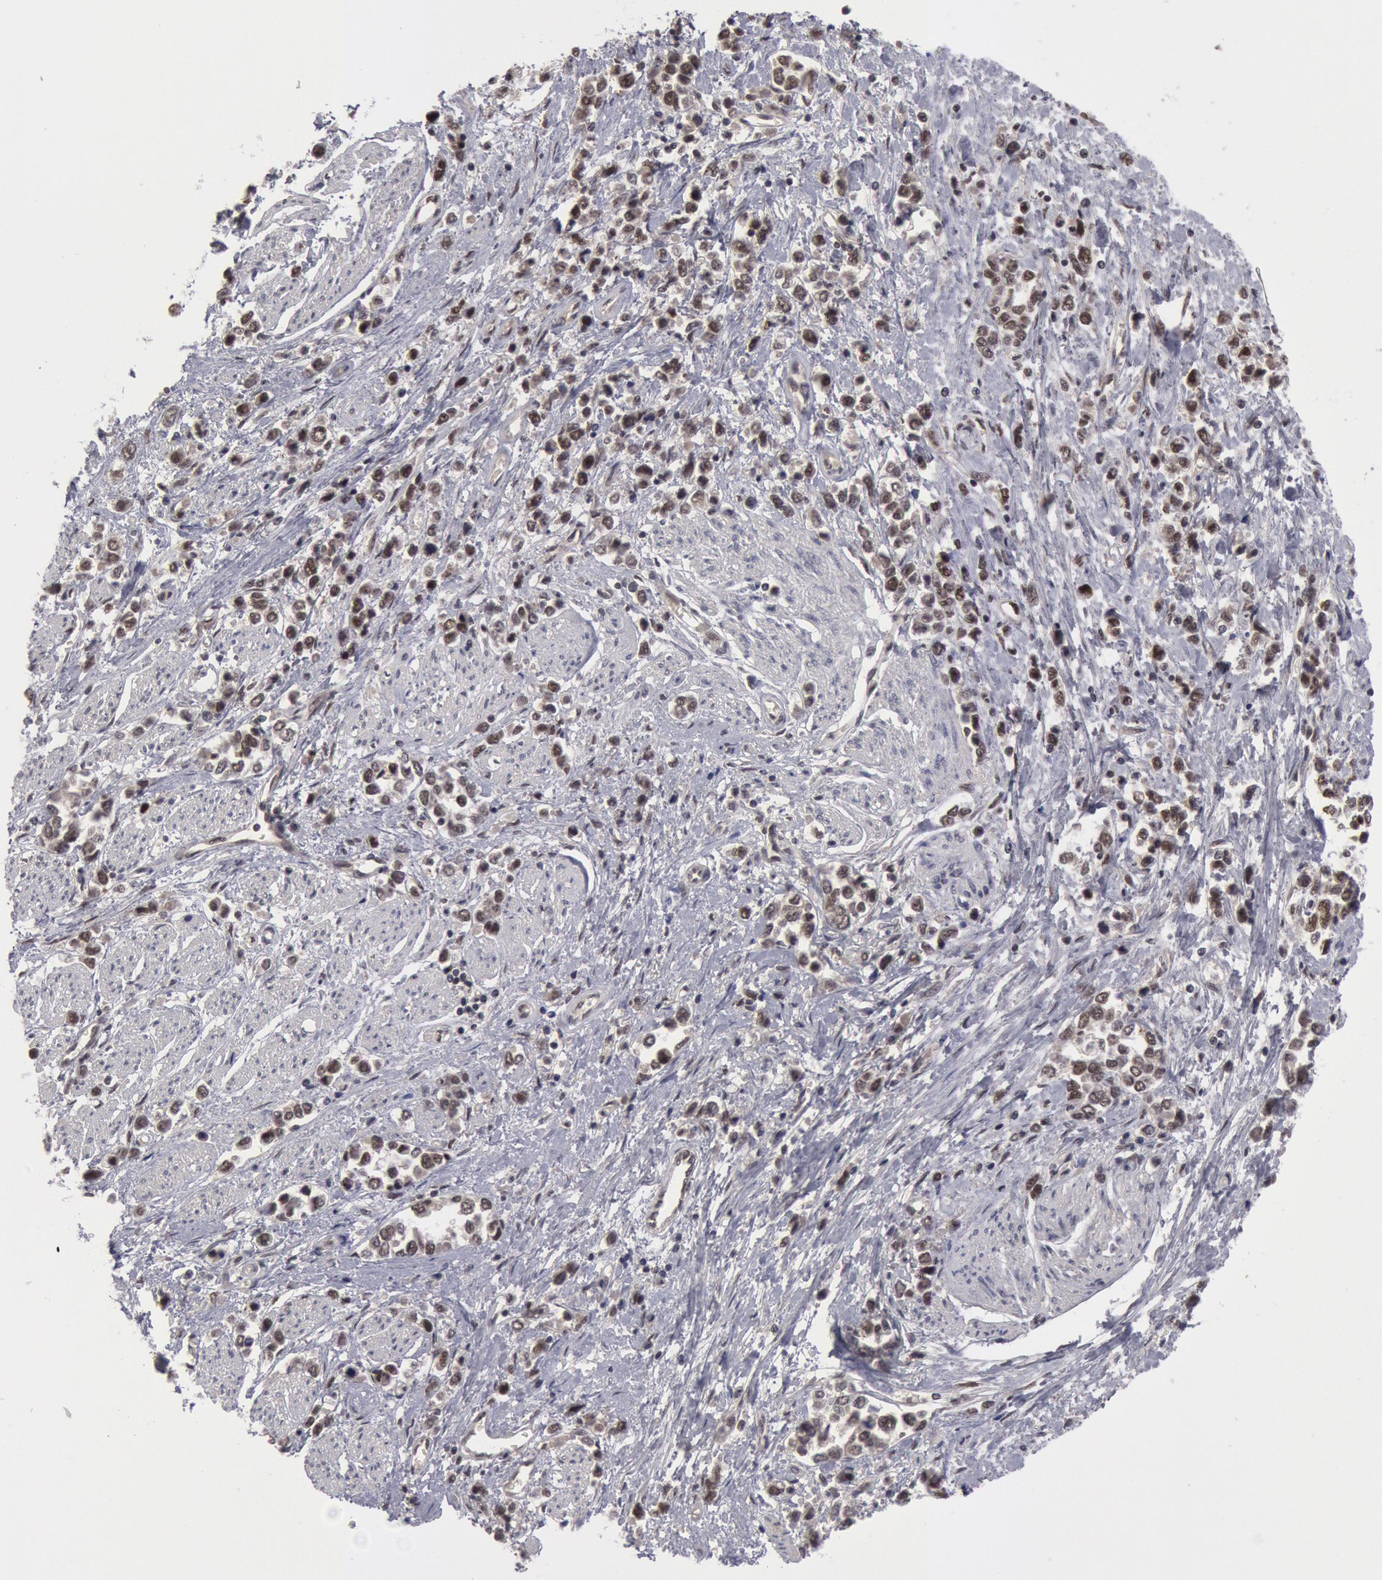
{"staining": {"intensity": "weak", "quantity": "25%-75%", "location": "nuclear"}, "tissue": "stomach cancer", "cell_type": "Tumor cells", "image_type": "cancer", "snomed": [{"axis": "morphology", "description": "Adenocarcinoma, NOS"}, {"axis": "topography", "description": "Stomach, upper"}], "caption": "IHC staining of stomach cancer, which demonstrates low levels of weak nuclear staining in approximately 25%-75% of tumor cells indicating weak nuclear protein staining. The staining was performed using DAB (3,3'-diaminobenzidine) (brown) for protein detection and nuclei were counterstained in hematoxylin (blue).", "gene": "PPP4R3B", "patient": {"sex": "male", "age": 76}}